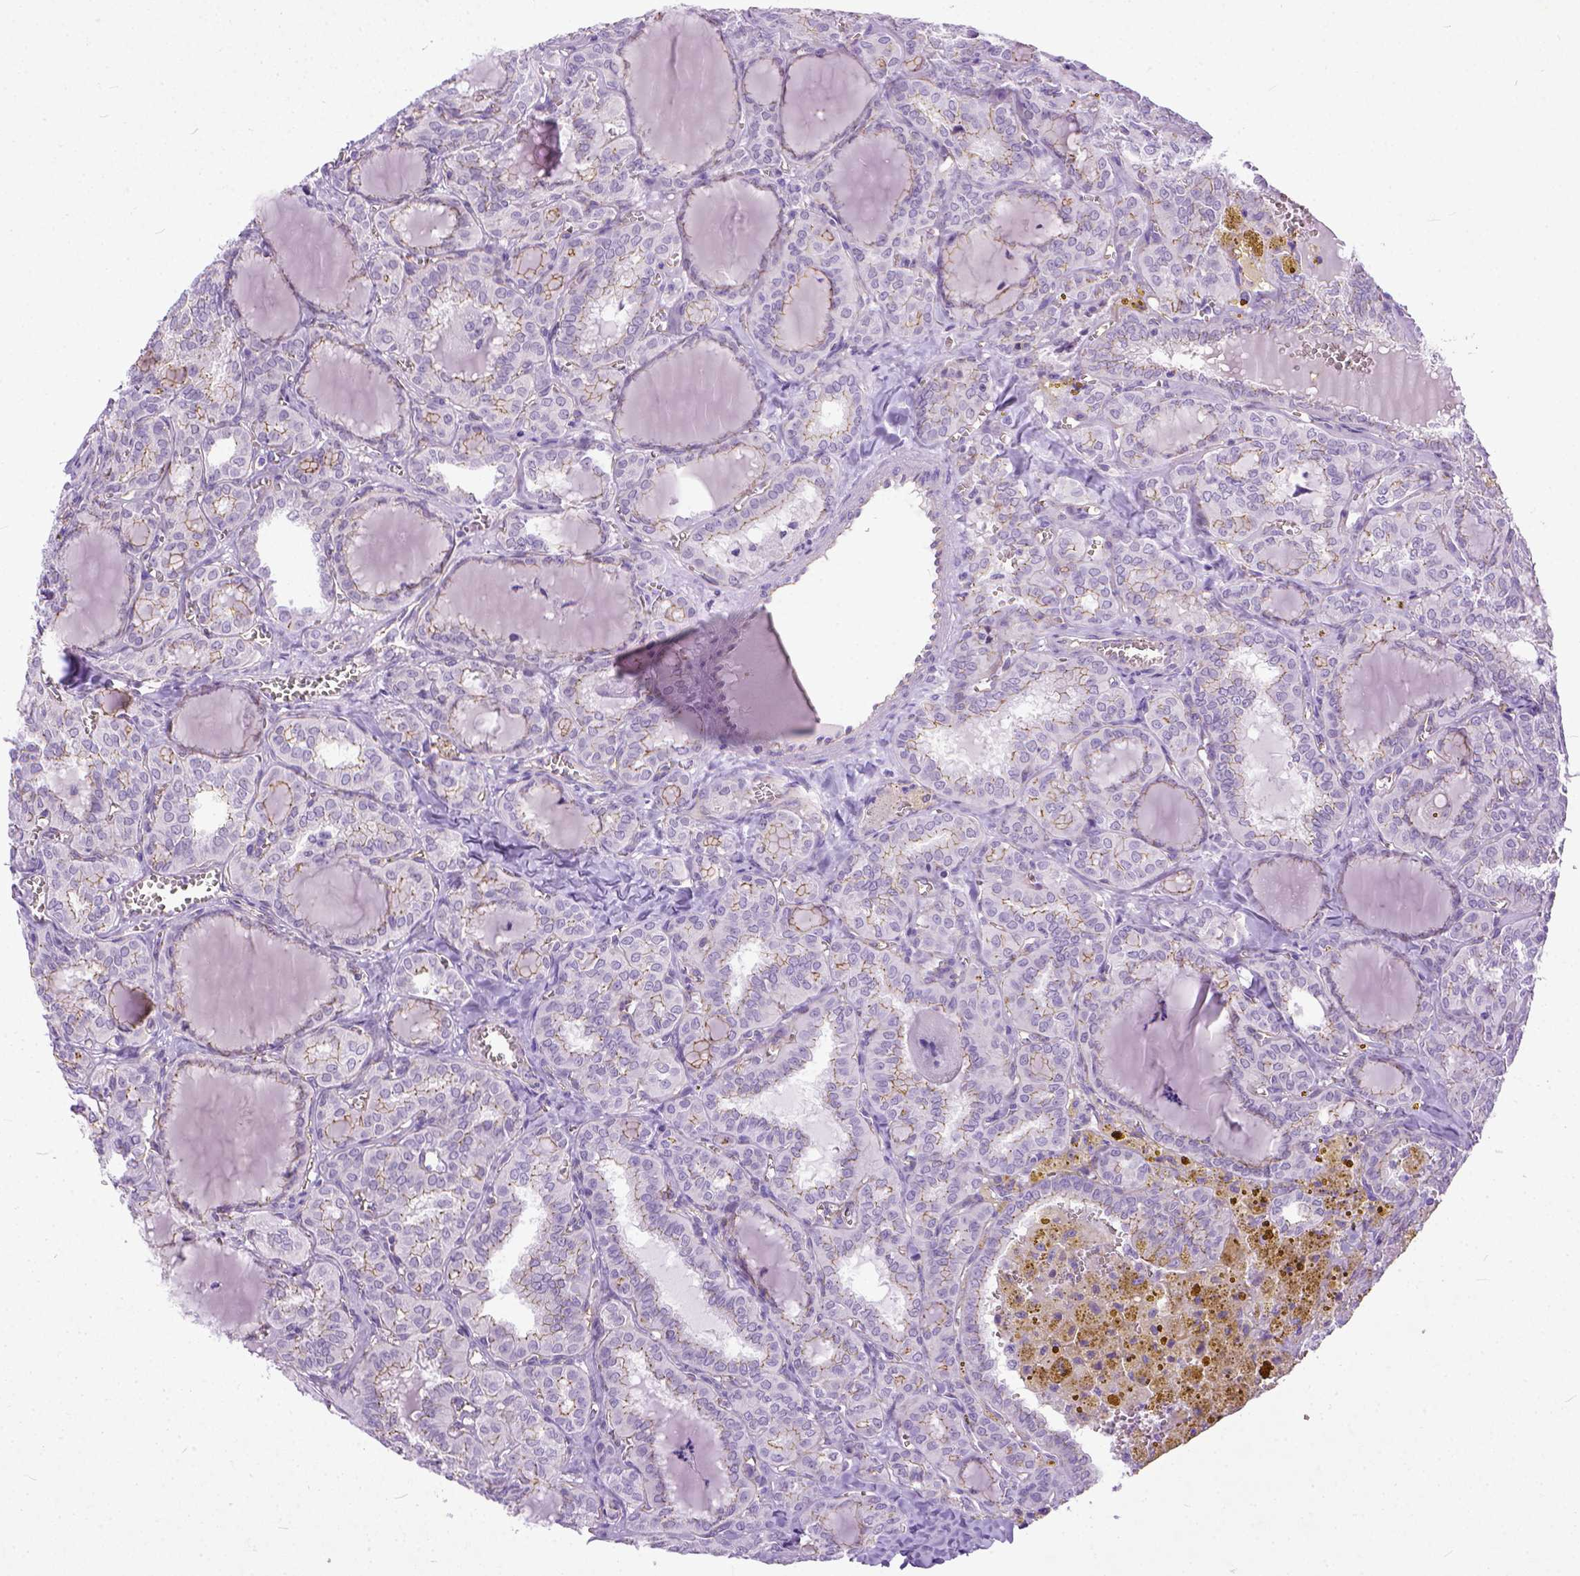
{"staining": {"intensity": "weak", "quantity": "25%-75%", "location": "cytoplasmic/membranous"}, "tissue": "thyroid cancer", "cell_type": "Tumor cells", "image_type": "cancer", "snomed": [{"axis": "morphology", "description": "Papillary adenocarcinoma, NOS"}, {"axis": "topography", "description": "Thyroid gland"}], "caption": "Immunohistochemical staining of thyroid papillary adenocarcinoma reveals weak cytoplasmic/membranous protein staining in about 25%-75% of tumor cells. Ihc stains the protein of interest in brown and the nuclei are stained blue.", "gene": "ADGRF1", "patient": {"sex": "female", "age": 41}}